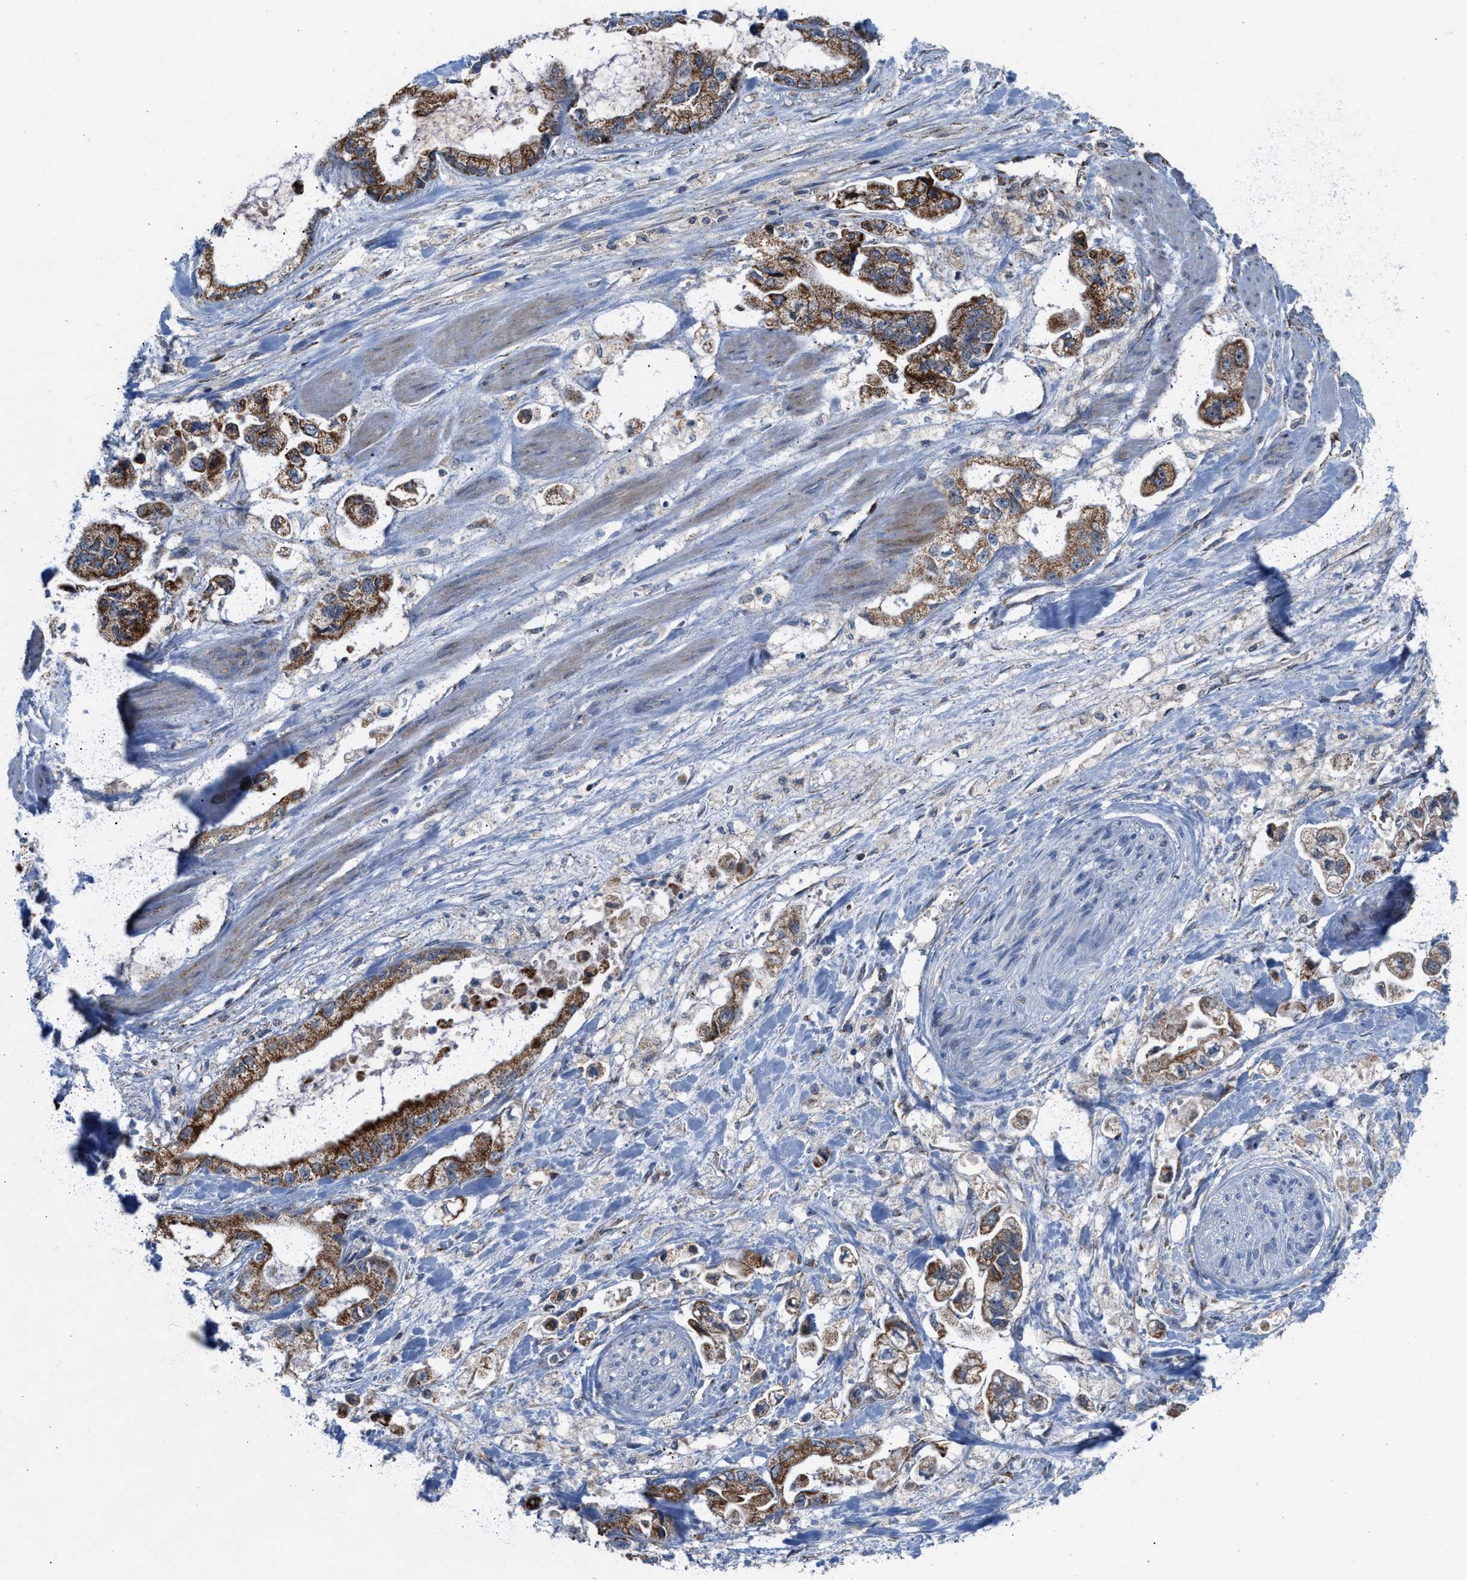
{"staining": {"intensity": "moderate", "quantity": ">75%", "location": "cytoplasmic/membranous"}, "tissue": "stomach cancer", "cell_type": "Tumor cells", "image_type": "cancer", "snomed": [{"axis": "morphology", "description": "Normal tissue, NOS"}, {"axis": "morphology", "description": "Adenocarcinoma, NOS"}, {"axis": "topography", "description": "Stomach"}], "caption": "Moderate cytoplasmic/membranous expression is present in about >75% of tumor cells in adenocarcinoma (stomach). (Stains: DAB (3,3'-diaminobenzidine) in brown, nuclei in blue, Microscopy: brightfield microscopy at high magnification).", "gene": "PMPCA", "patient": {"sex": "male", "age": 62}}